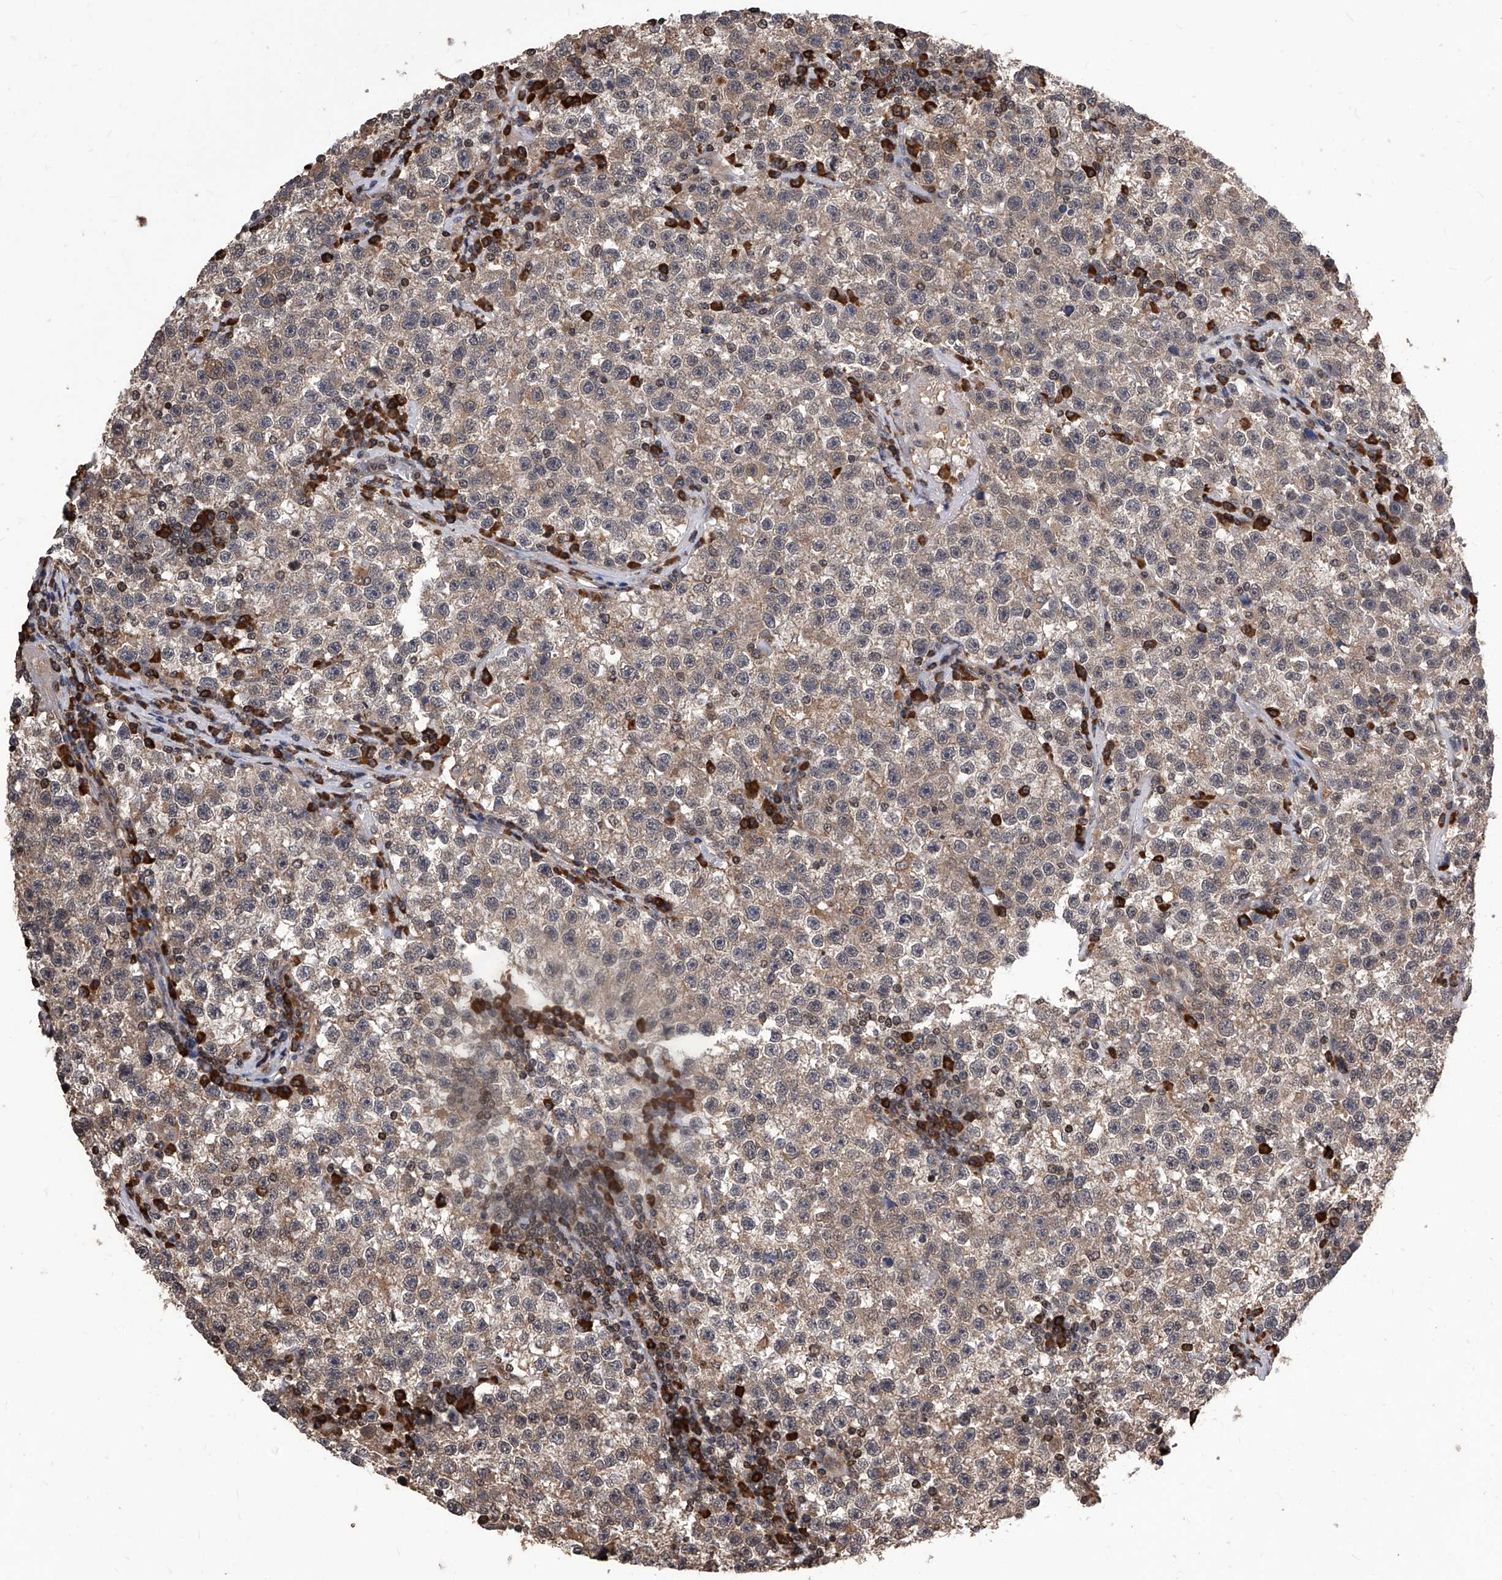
{"staining": {"intensity": "weak", "quantity": ">75%", "location": "cytoplasmic/membranous"}, "tissue": "testis cancer", "cell_type": "Tumor cells", "image_type": "cancer", "snomed": [{"axis": "morphology", "description": "Seminoma, NOS"}, {"axis": "topography", "description": "Testis"}], "caption": "Protein staining exhibits weak cytoplasmic/membranous positivity in about >75% of tumor cells in testis cancer.", "gene": "ID1", "patient": {"sex": "male", "age": 22}}